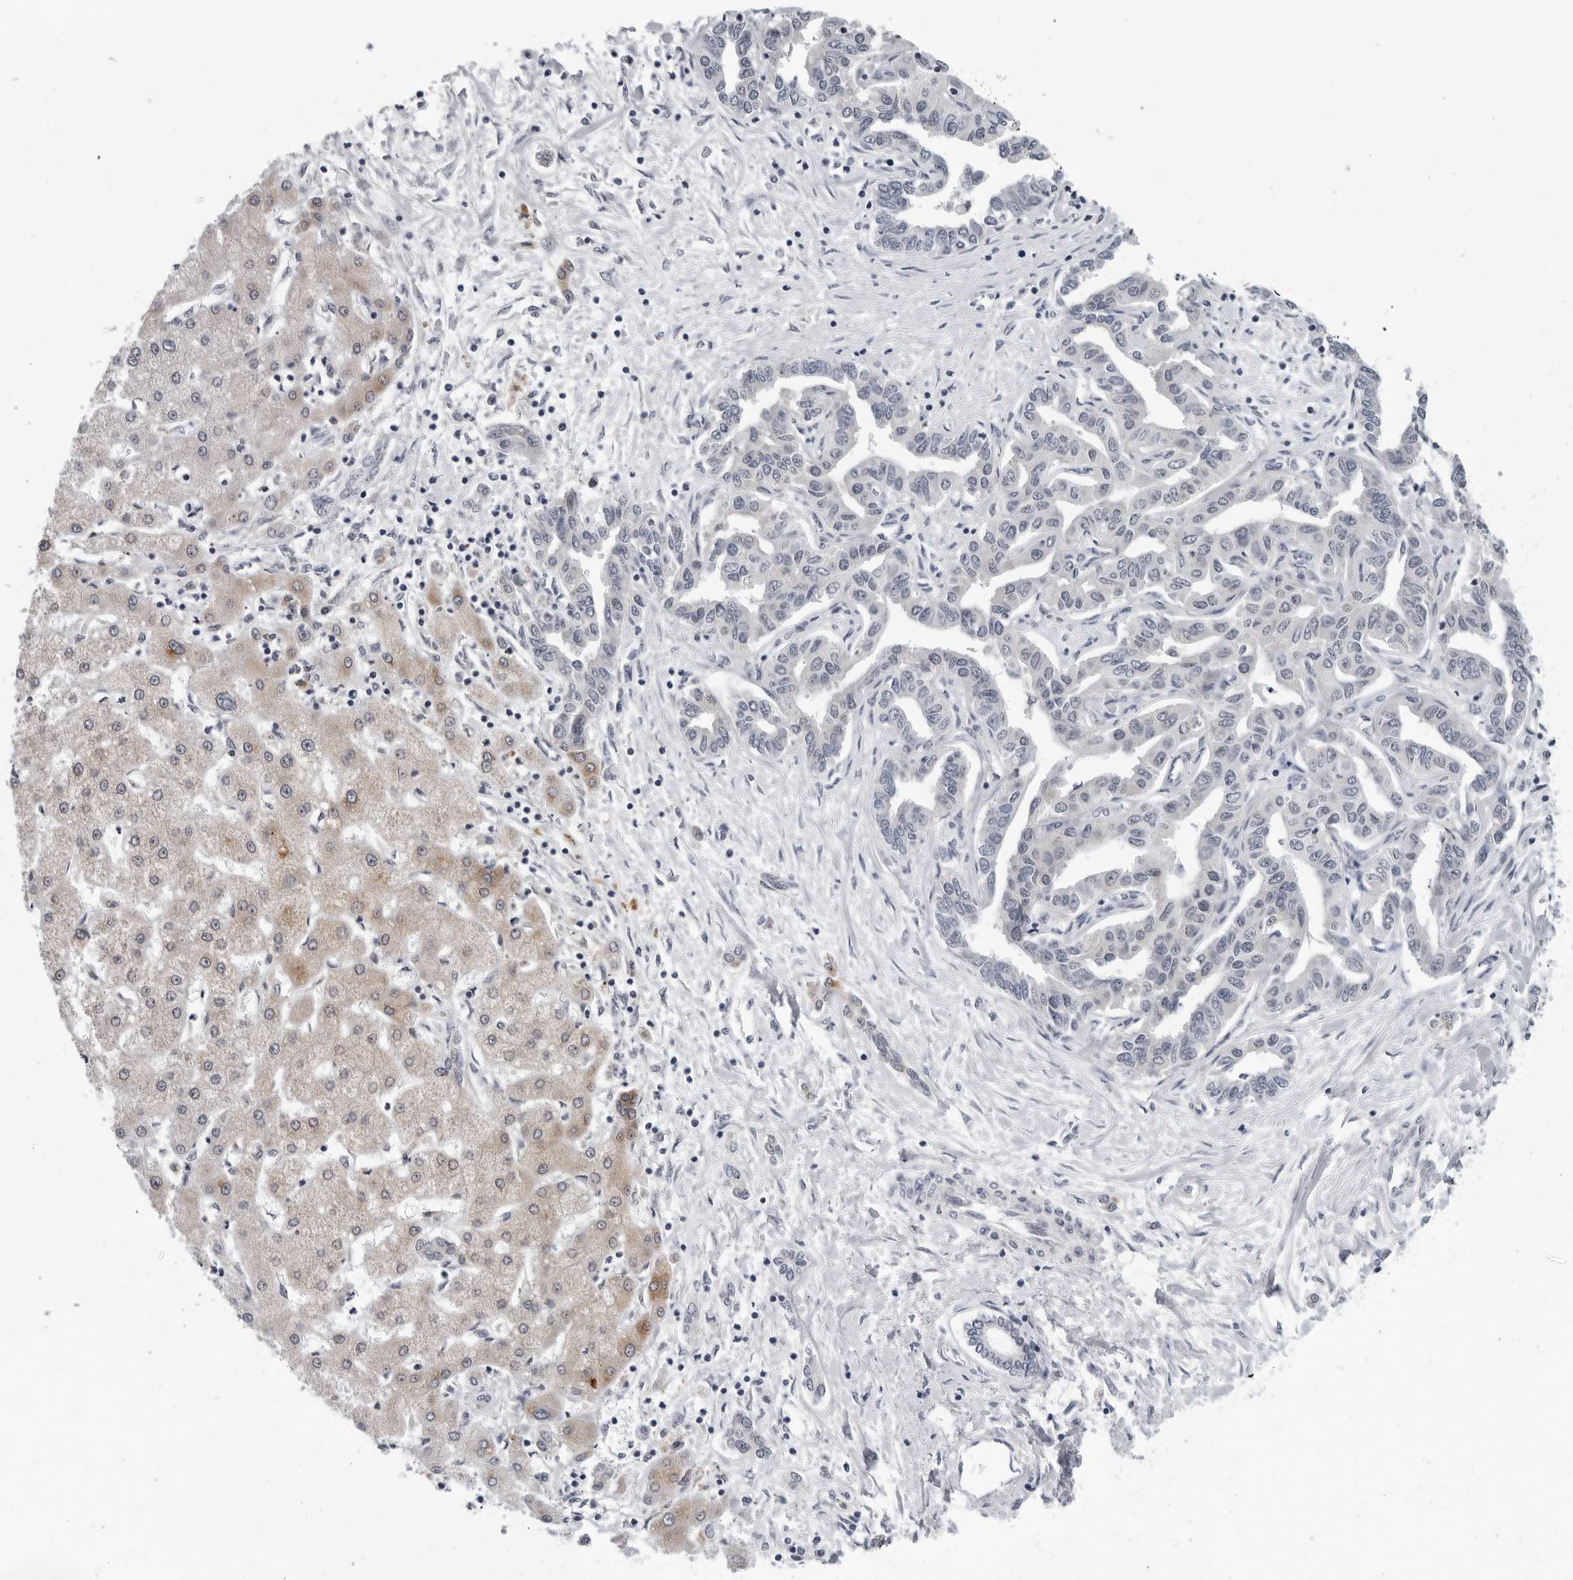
{"staining": {"intensity": "negative", "quantity": "none", "location": "none"}, "tissue": "liver cancer", "cell_type": "Tumor cells", "image_type": "cancer", "snomed": [{"axis": "morphology", "description": "Cholangiocarcinoma"}, {"axis": "topography", "description": "Liver"}], "caption": "Immunohistochemistry (IHC) photomicrograph of human liver cancer (cholangiocarcinoma) stained for a protein (brown), which demonstrates no positivity in tumor cells. (DAB (3,3'-diaminobenzidine) immunohistochemistry (IHC), high magnification).", "gene": "CPT2", "patient": {"sex": "male", "age": 59}}